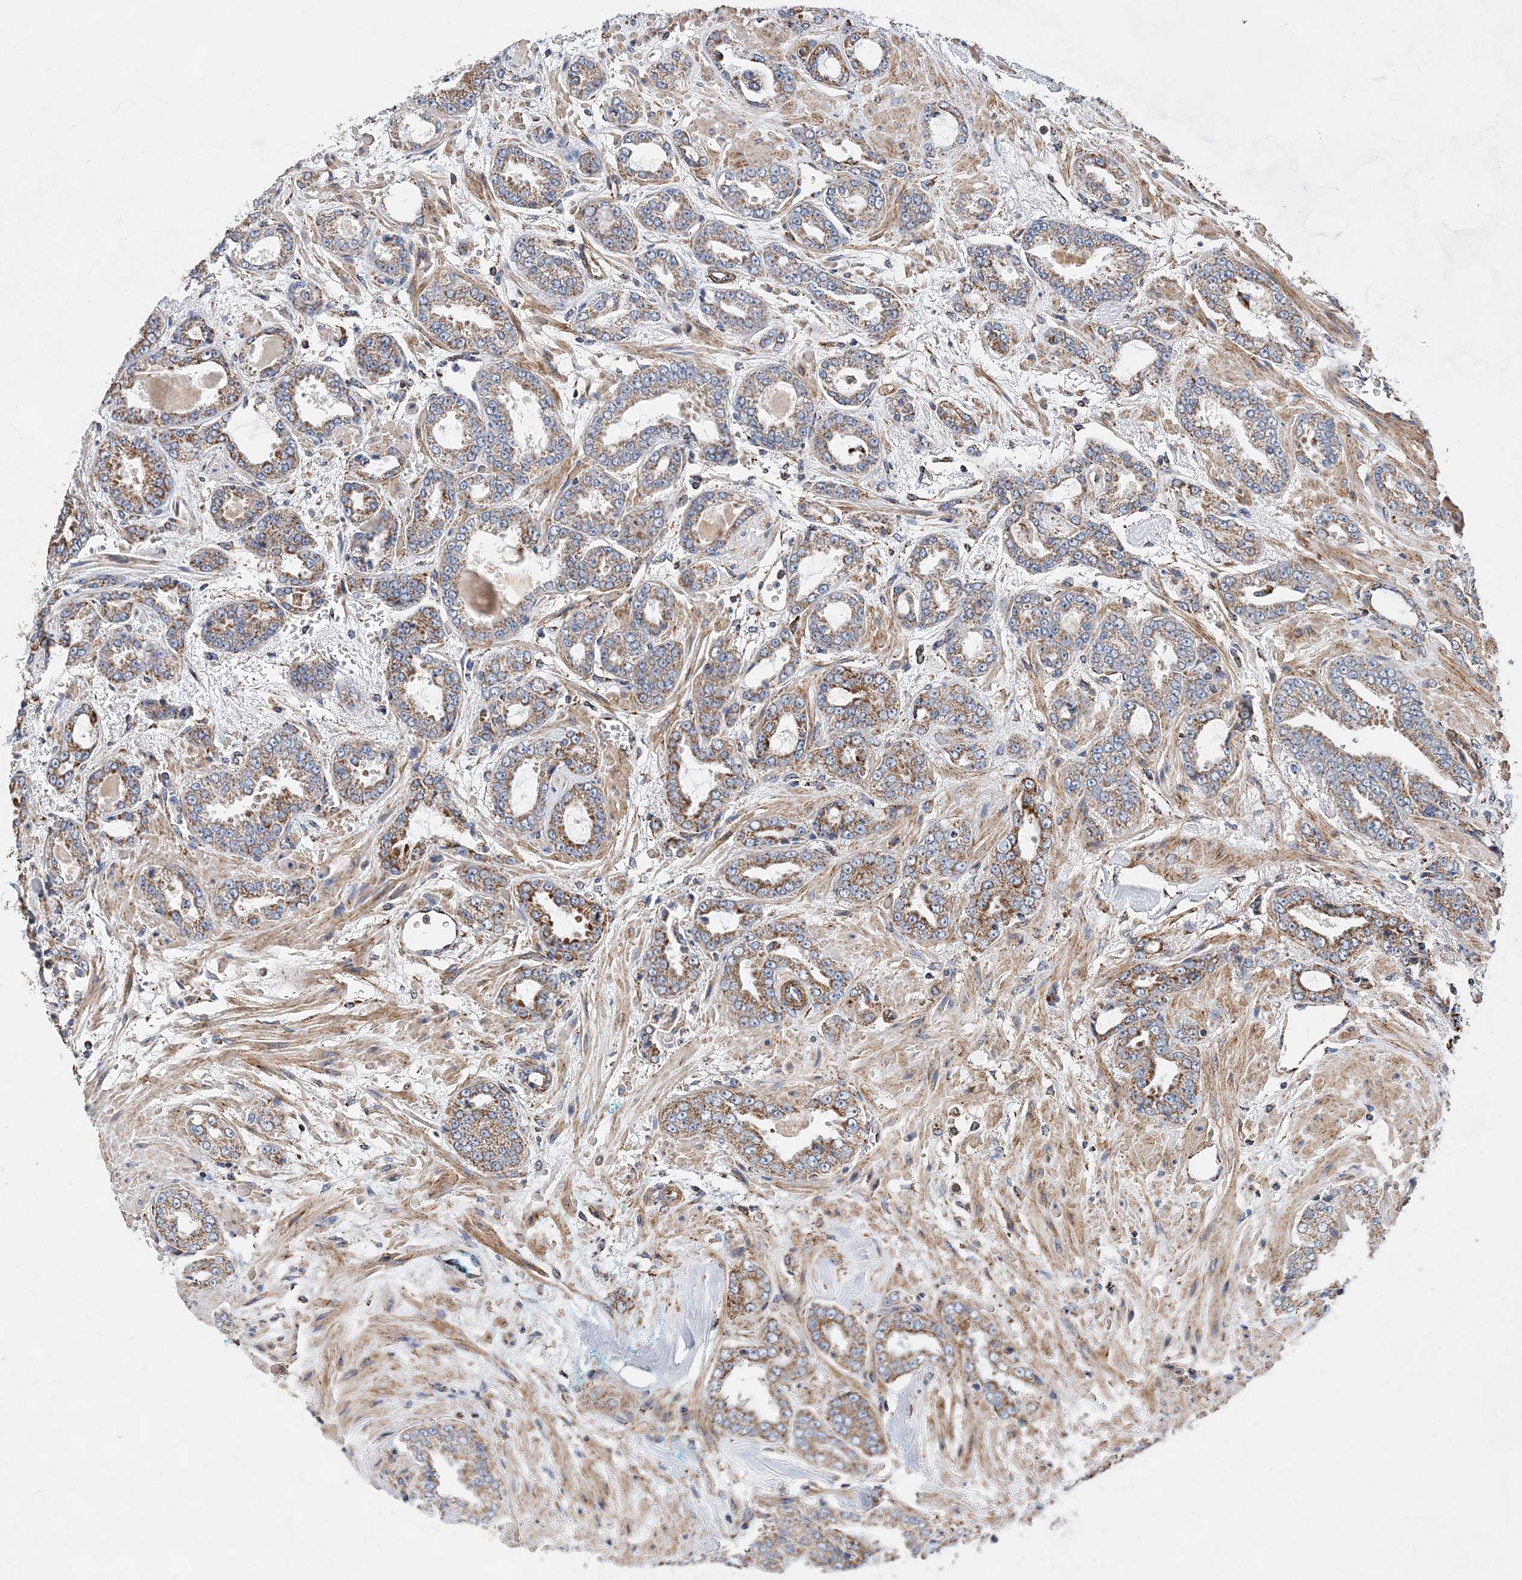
{"staining": {"intensity": "moderate", "quantity": ">75%", "location": "cytoplasmic/membranous"}, "tissue": "prostate cancer", "cell_type": "Tumor cells", "image_type": "cancer", "snomed": [{"axis": "morphology", "description": "Adenocarcinoma, High grade"}, {"axis": "topography", "description": "Prostate"}], "caption": "A brown stain shows moderate cytoplasmic/membranous expression of a protein in human prostate high-grade adenocarcinoma tumor cells.", "gene": "ACOT9", "patient": {"sex": "male", "age": 71}}